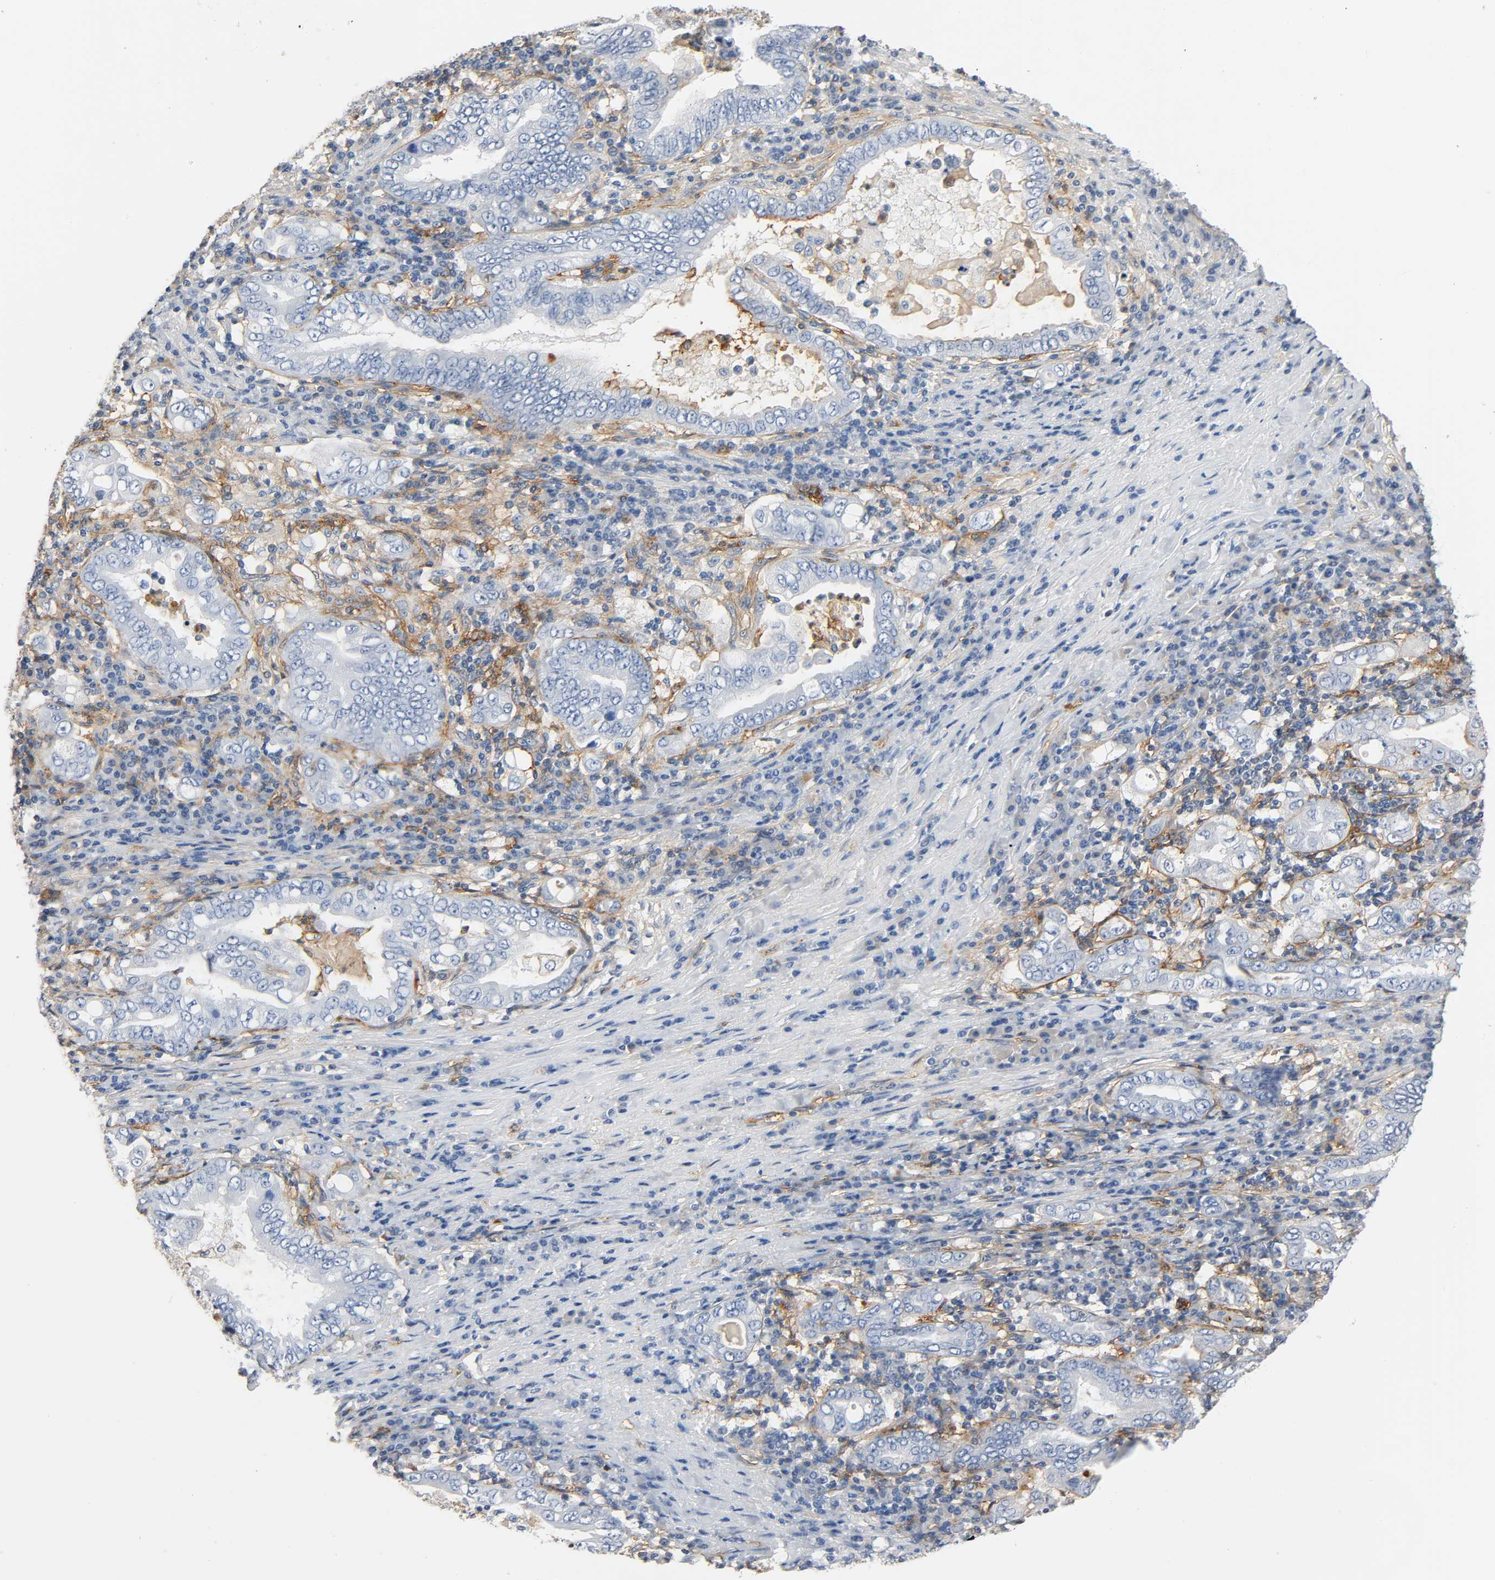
{"staining": {"intensity": "negative", "quantity": "none", "location": "none"}, "tissue": "stomach cancer", "cell_type": "Tumor cells", "image_type": "cancer", "snomed": [{"axis": "morphology", "description": "Normal tissue, NOS"}, {"axis": "morphology", "description": "Adenocarcinoma, NOS"}, {"axis": "topography", "description": "Esophagus"}, {"axis": "topography", "description": "Stomach, upper"}, {"axis": "topography", "description": "Peripheral nerve tissue"}], "caption": "This is an immunohistochemistry image of stomach cancer (adenocarcinoma). There is no staining in tumor cells.", "gene": "ANPEP", "patient": {"sex": "male", "age": 62}}